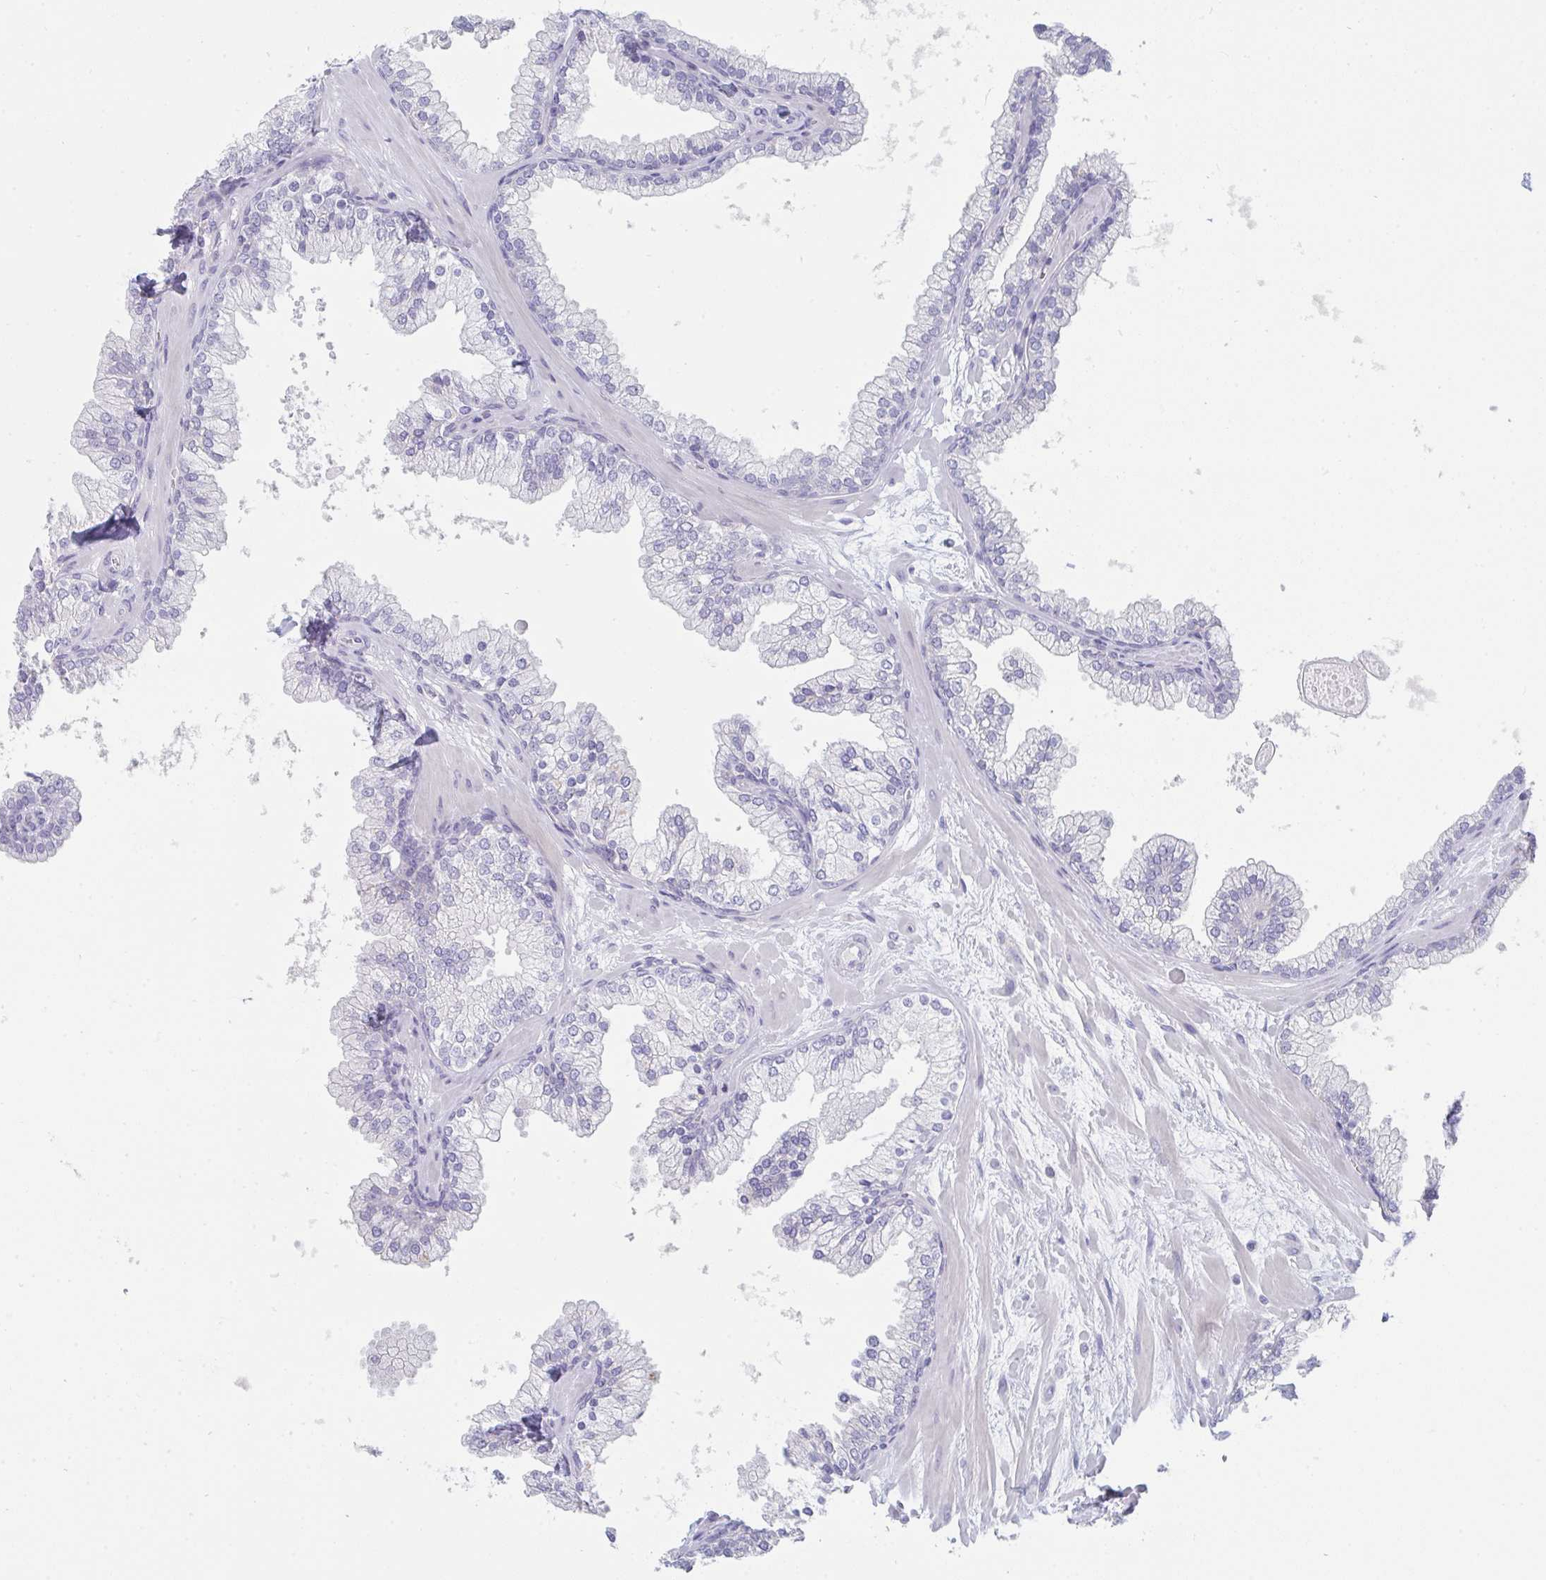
{"staining": {"intensity": "negative", "quantity": "none", "location": "none"}, "tissue": "prostate", "cell_type": "Glandular cells", "image_type": "normal", "snomed": [{"axis": "morphology", "description": "Normal tissue, NOS"}, {"axis": "topography", "description": "Prostate"}, {"axis": "topography", "description": "Peripheral nerve tissue"}], "caption": "High magnification brightfield microscopy of unremarkable prostate stained with DAB (3,3'-diaminobenzidine) (brown) and counterstained with hematoxylin (blue): glandular cells show no significant positivity. (Immunohistochemistry, brightfield microscopy, high magnification).", "gene": "PTPRD", "patient": {"sex": "male", "age": 61}}